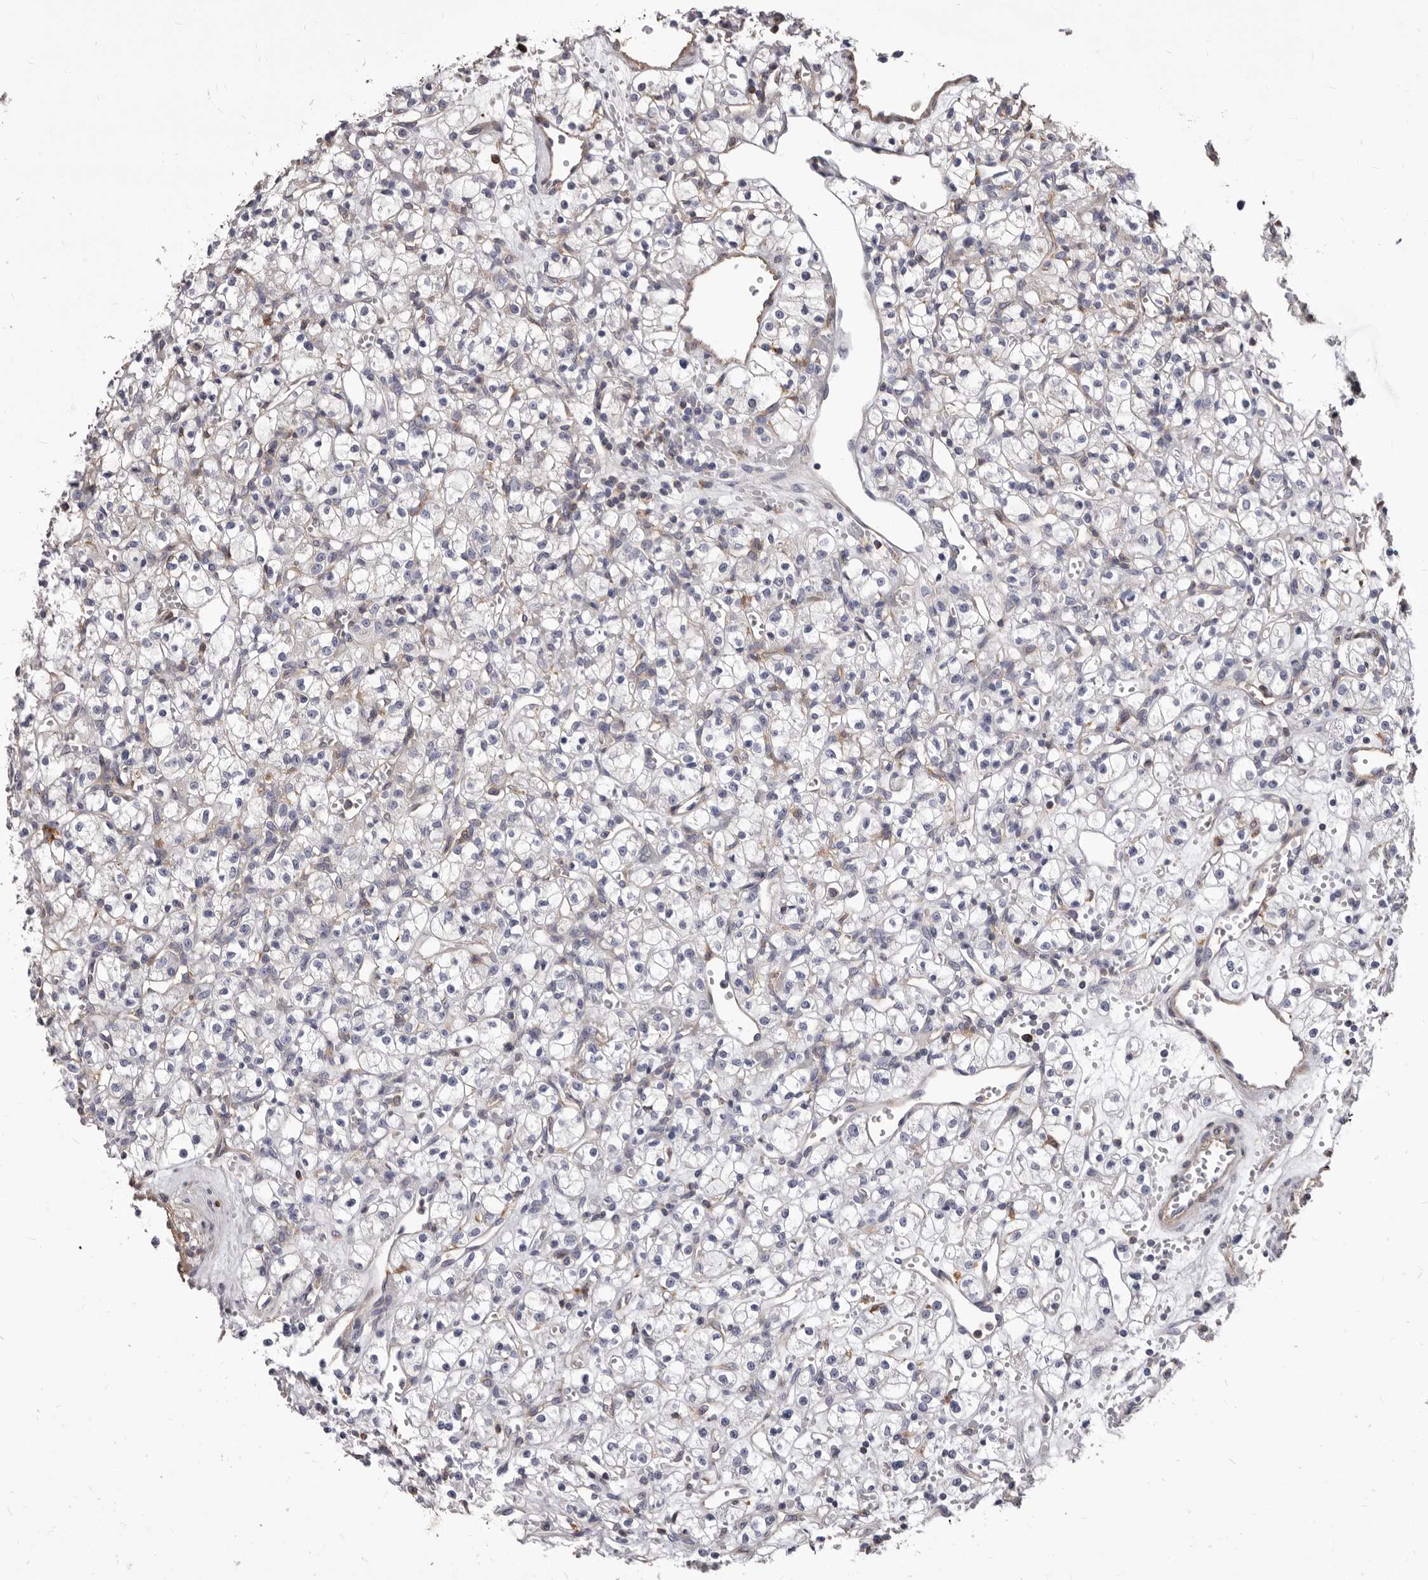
{"staining": {"intensity": "negative", "quantity": "none", "location": "none"}, "tissue": "renal cancer", "cell_type": "Tumor cells", "image_type": "cancer", "snomed": [{"axis": "morphology", "description": "Adenocarcinoma, NOS"}, {"axis": "topography", "description": "Kidney"}], "caption": "High magnification brightfield microscopy of renal cancer (adenocarcinoma) stained with DAB (3,3'-diaminobenzidine) (brown) and counterstained with hematoxylin (blue): tumor cells show no significant staining. (IHC, brightfield microscopy, high magnification).", "gene": "NIBAN1", "patient": {"sex": "female", "age": 59}}